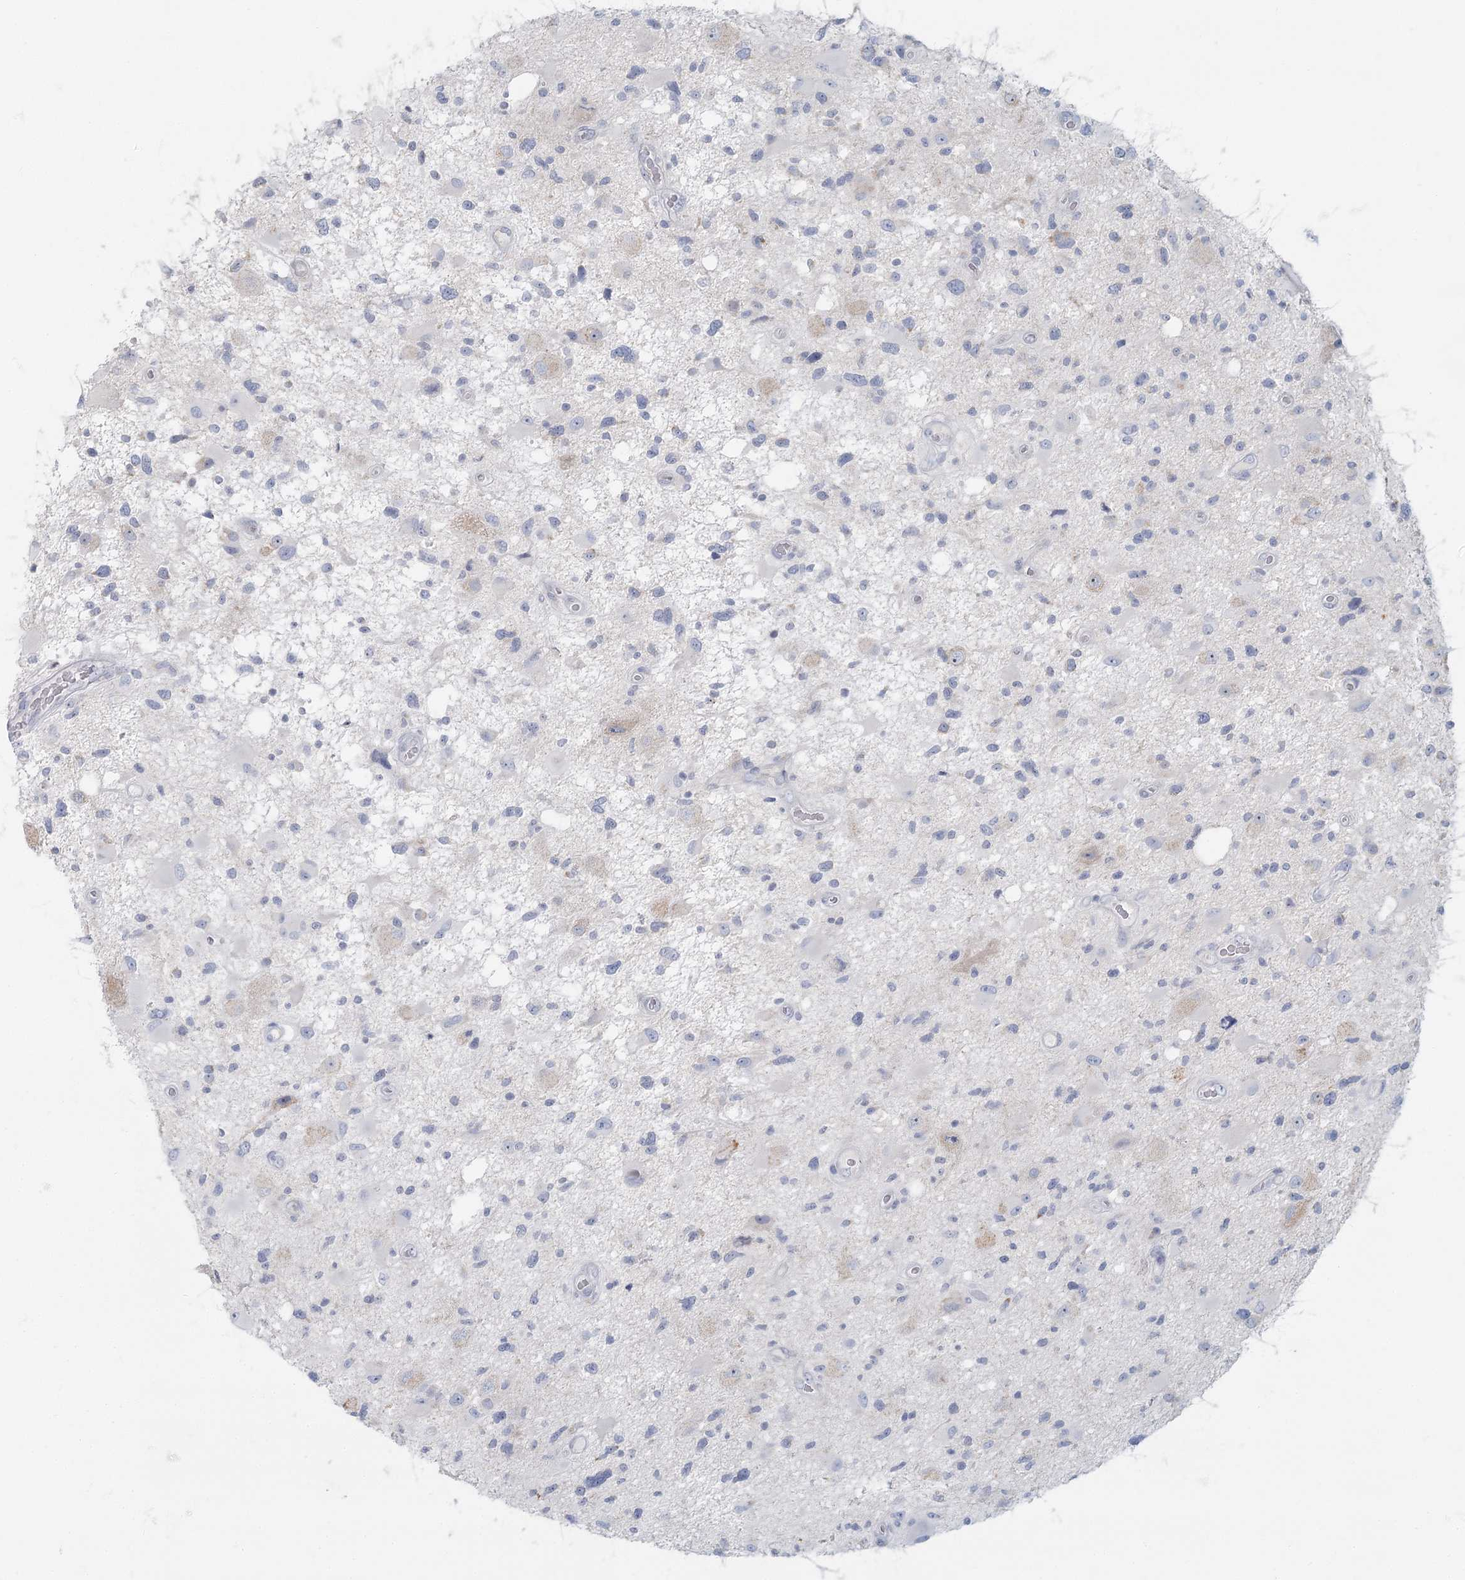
{"staining": {"intensity": "negative", "quantity": "none", "location": "none"}, "tissue": "glioma", "cell_type": "Tumor cells", "image_type": "cancer", "snomed": [{"axis": "morphology", "description": "Glioma, malignant, High grade"}, {"axis": "topography", "description": "Brain"}], "caption": "The IHC micrograph has no significant staining in tumor cells of high-grade glioma (malignant) tissue.", "gene": "FAM110C", "patient": {"sex": "male", "age": 33}}